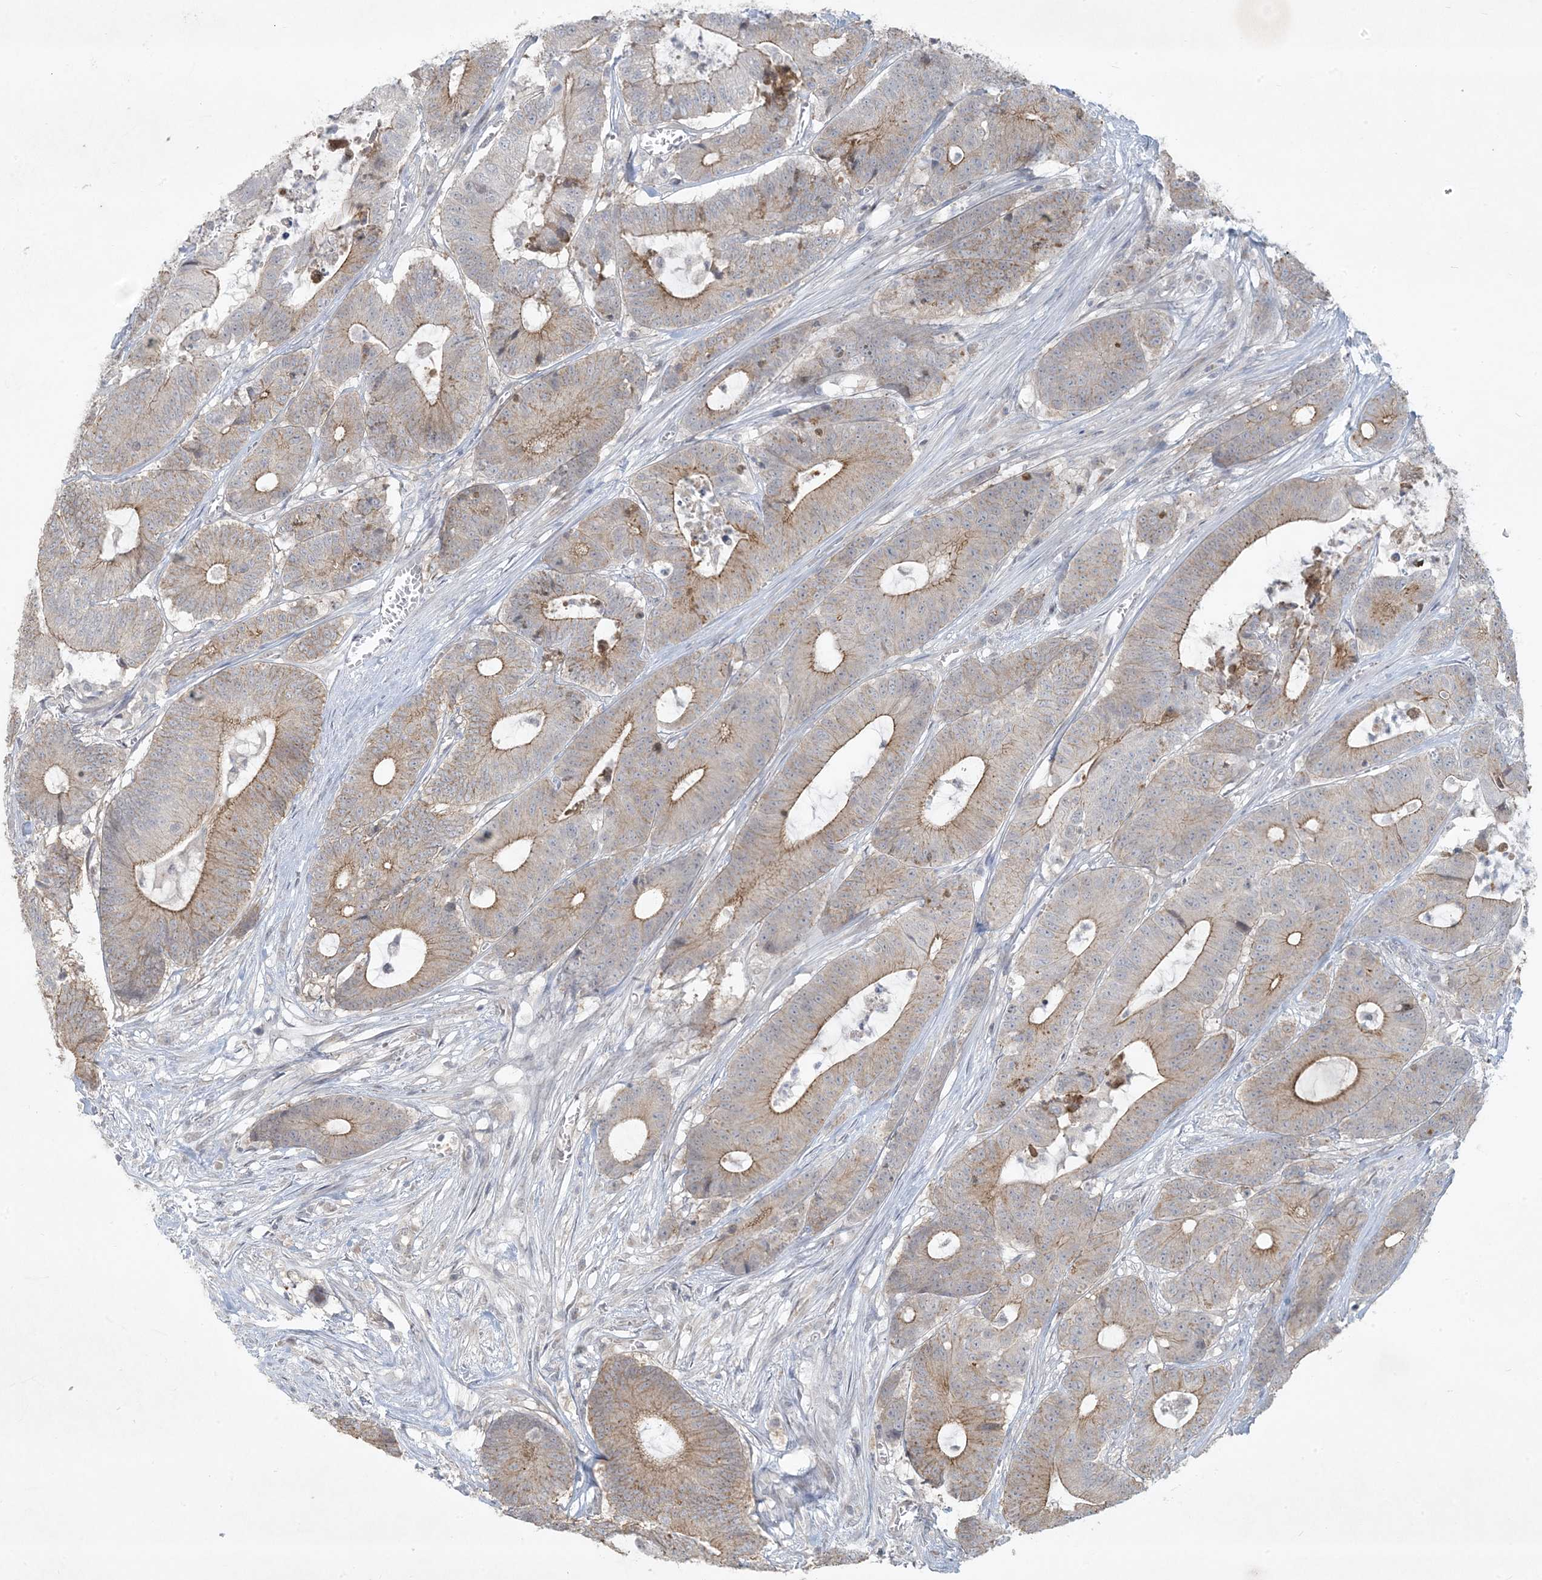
{"staining": {"intensity": "moderate", "quantity": "25%-75%", "location": "cytoplasmic/membranous"}, "tissue": "colorectal cancer", "cell_type": "Tumor cells", "image_type": "cancer", "snomed": [{"axis": "morphology", "description": "Adenocarcinoma, NOS"}, {"axis": "topography", "description": "Colon"}], "caption": "A micrograph of human adenocarcinoma (colorectal) stained for a protein exhibits moderate cytoplasmic/membranous brown staining in tumor cells.", "gene": "BCORL1", "patient": {"sex": "female", "age": 84}}